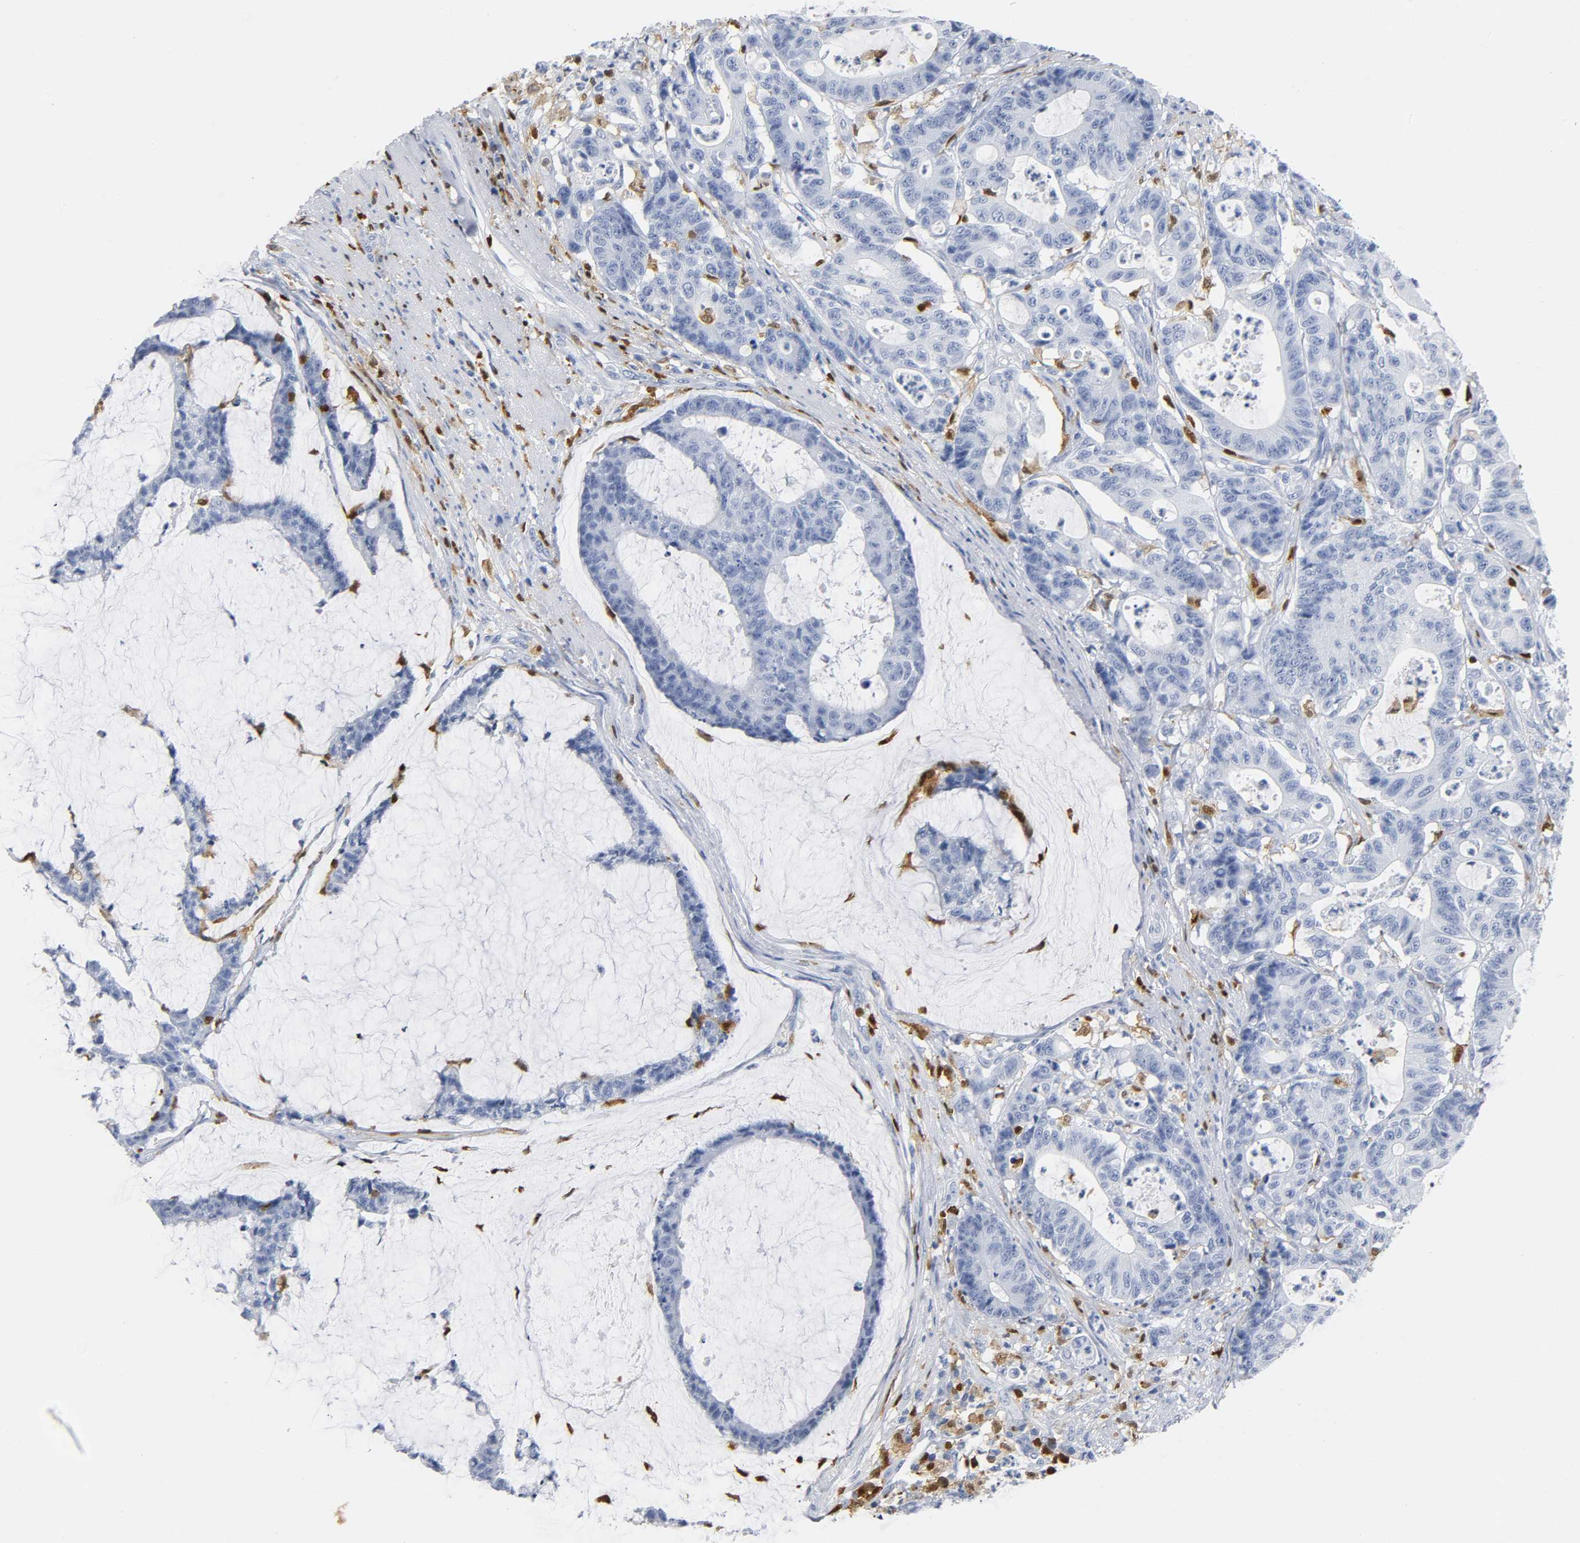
{"staining": {"intensity": "negative", "quantity": "none", "location": "none"}, "tissue": "colorectal cancer", "cell_type": "Tumor cells", "image_type": "cancer", "snomed": [{"axis": "morphology", "description": "Adenocarcinoma, NOS"}, {"axis": "topography", "description": "Colon"}], "caption": "This is an immunohistochemistry micrograph of colorectal adenocarcinoma. There is no staining in tumor cells.", "gene": "DOK2", "patient": {"sex": "female", "age": 84}}